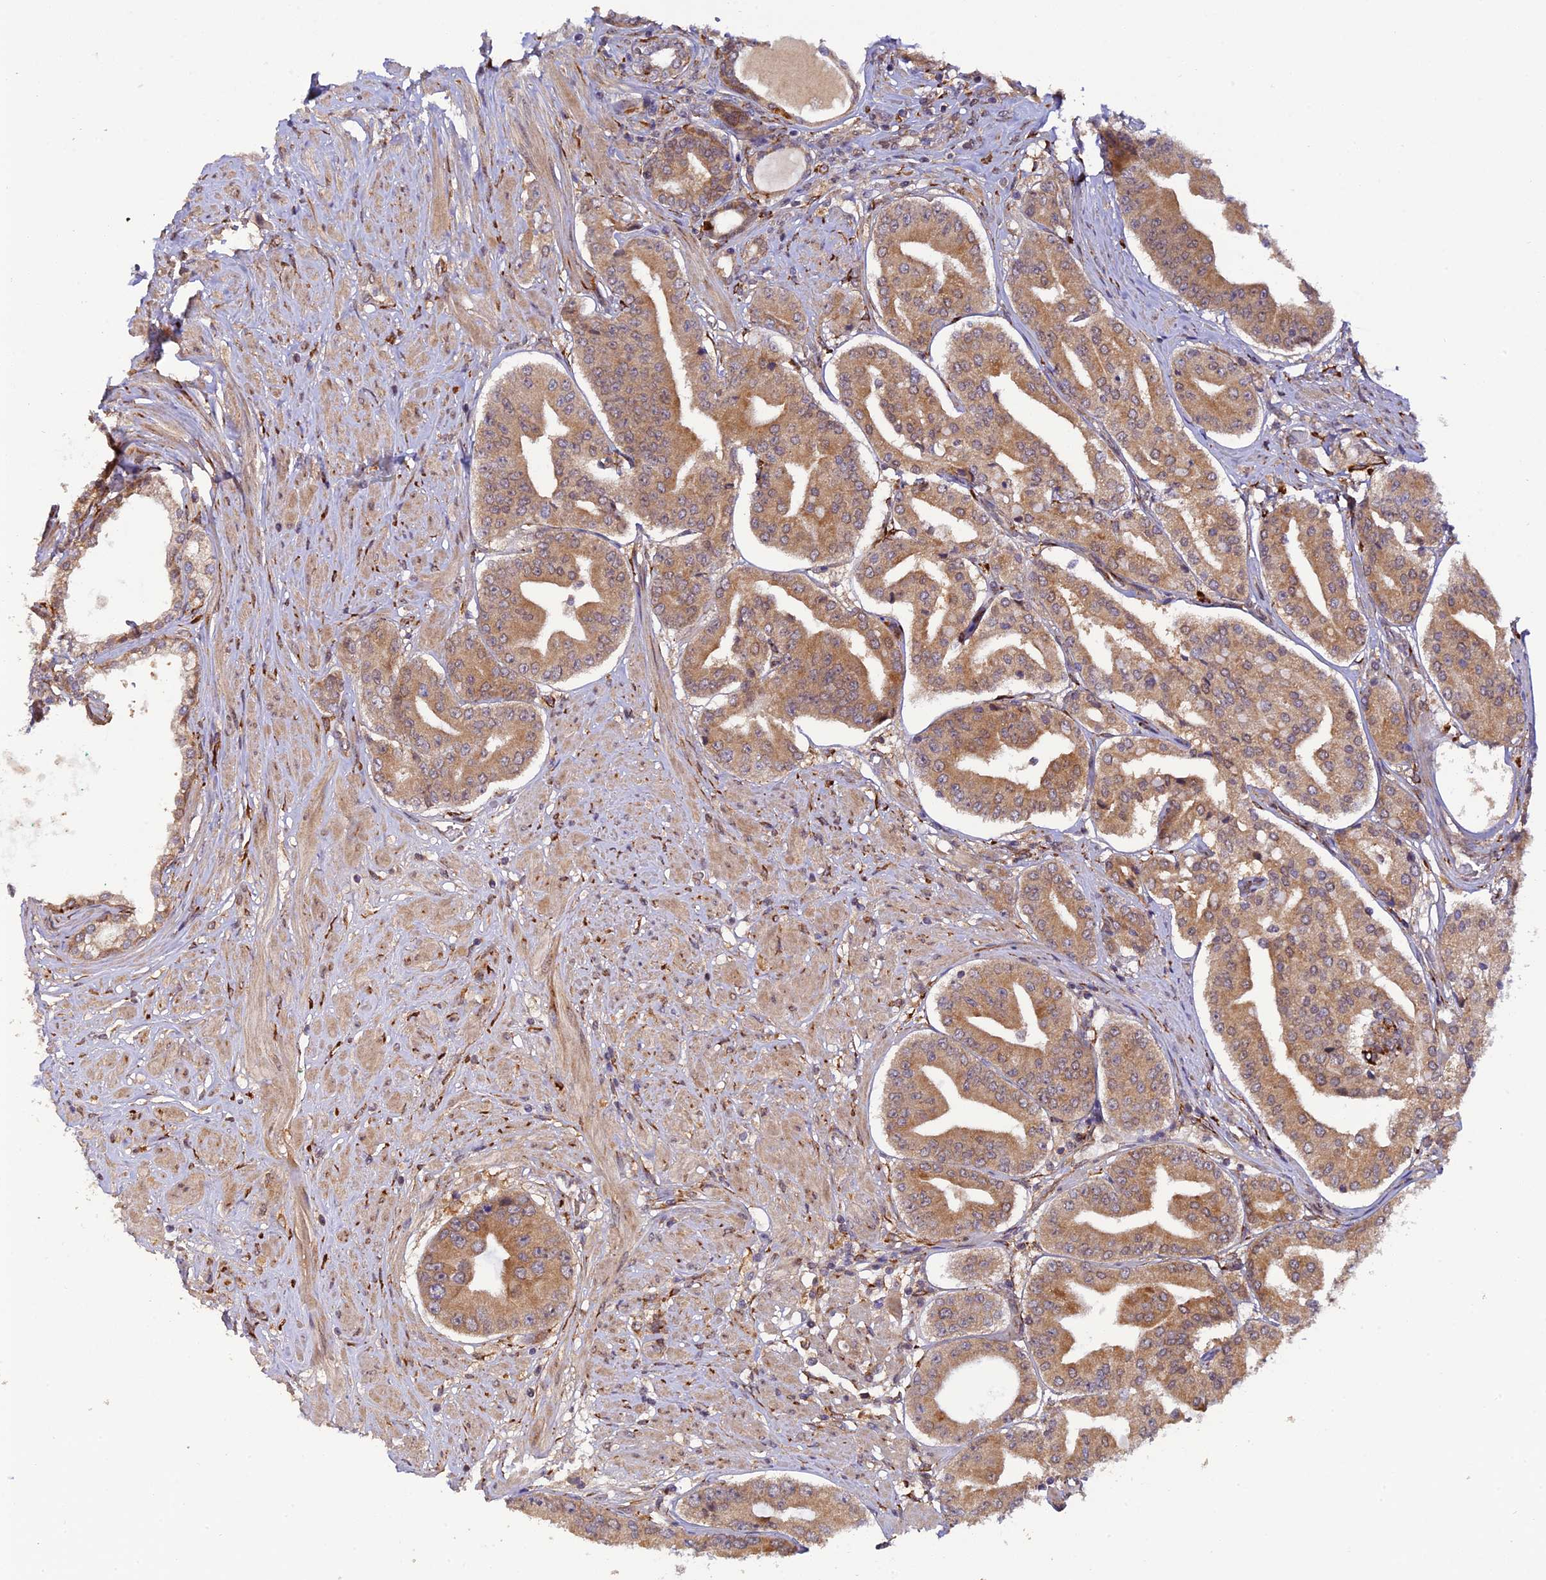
{"staining": {"intensity": "moderate", "quantity": ">75%", "location": "cytoplasmic/membranous"}, "tissue": "prostate cancer", "cell_type": "Tumor cells", "image_type": "cancer", "snomed": [{"axis": "morphology", "description": "Adenocarcinoma, High grade"}, {"axis": "topography", "description": "Prostate"}], "caption": "This photomicrograph exhibits immunohistochemistry staining of prostate cancer (adenocarcinoma (high-grade)), with medium moderate cytoplasmic/membranous positivity in approximately >75% of tumor cells.", "gene": "P3H3", "patient": {"sex": "male", "age": 63}}